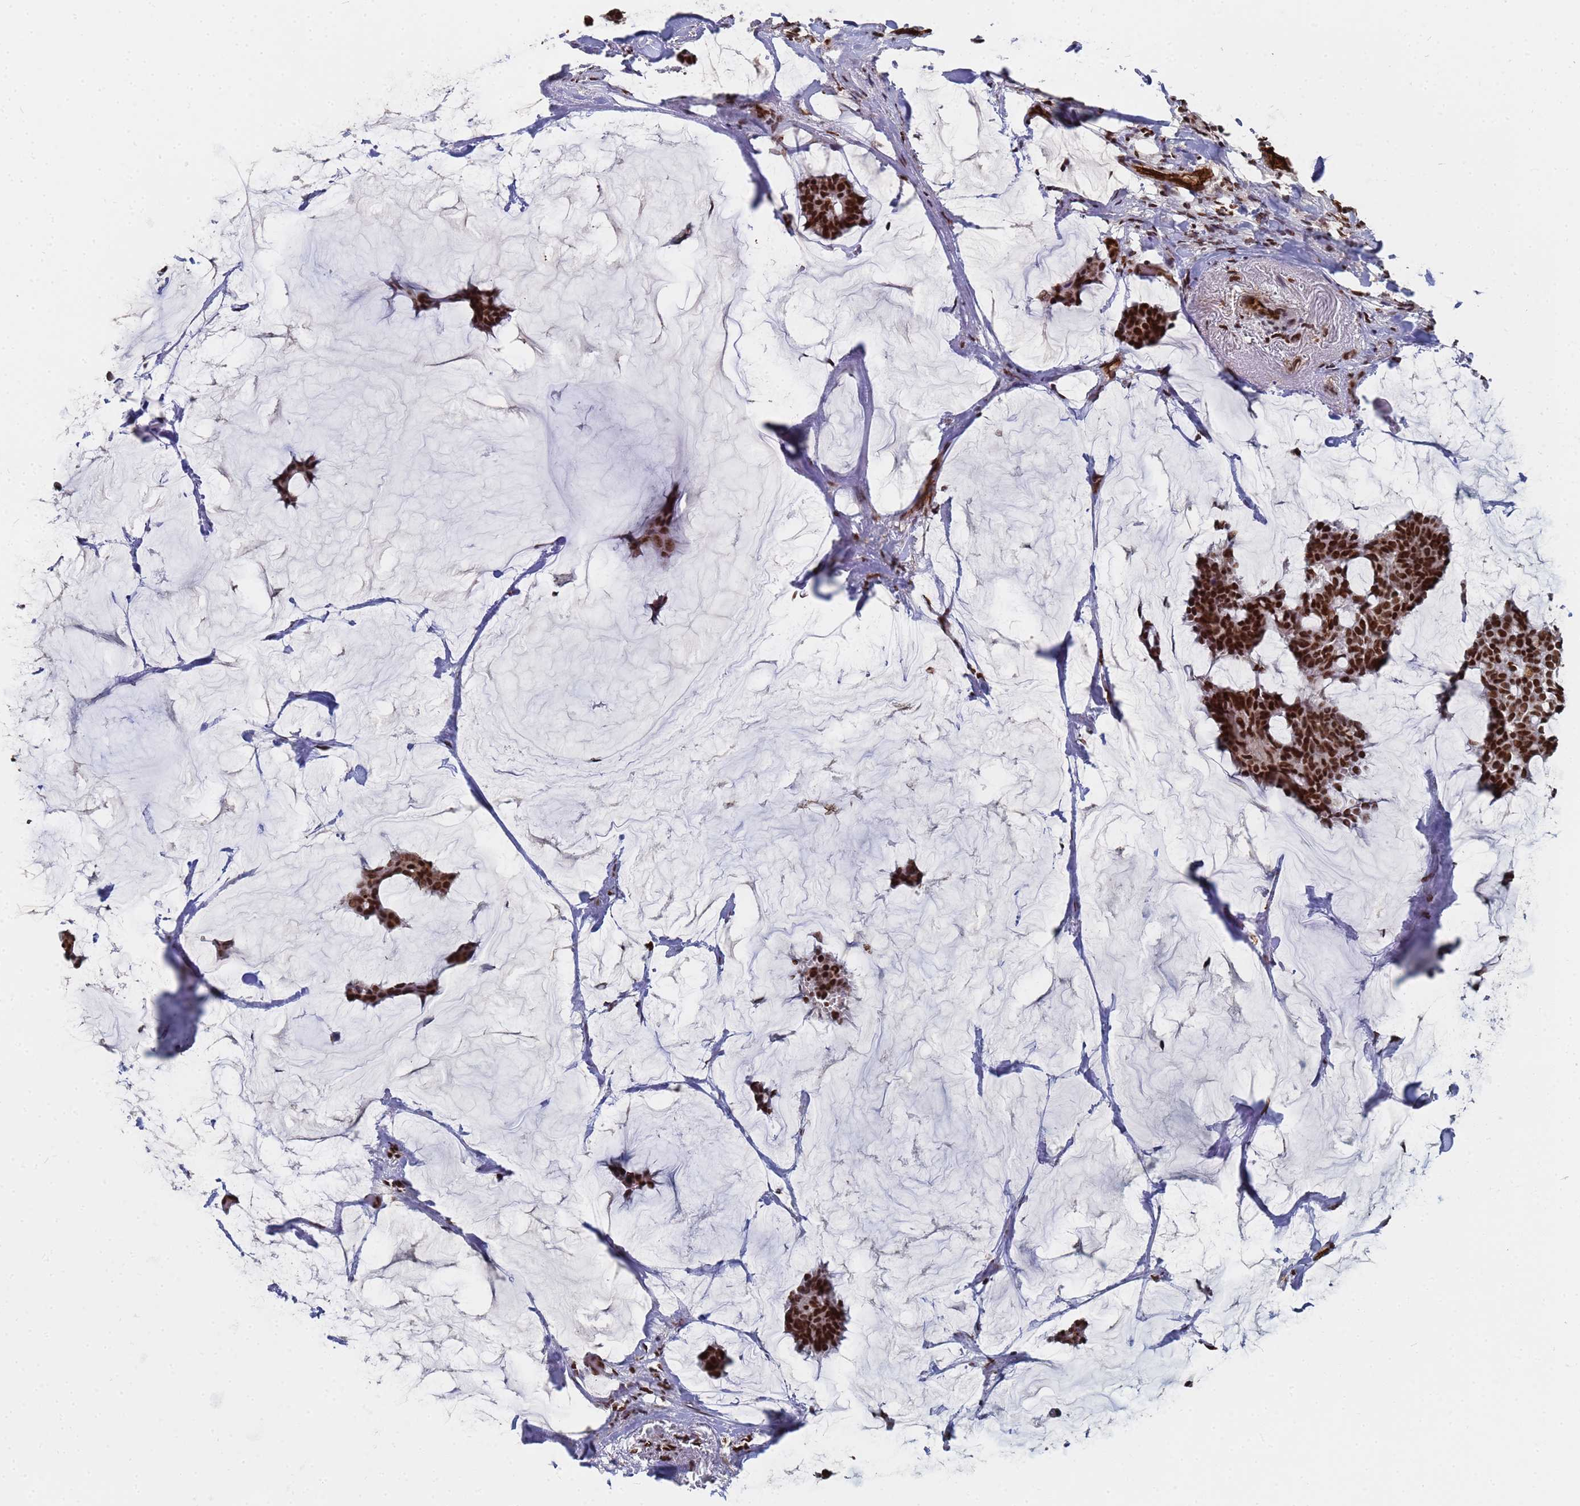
{"staining": {"intensity": "strong", "quantity": ">75%", "location": "nuclear"}, "tissue": "breast cancer", "cell_type": "Tumor cells", "image_type": "cancer", "snomed": [{"axis": "morphology", "description": "Duct carcinoma"}, {"axis": "topography", "description": "Breast"}], "caption": "Protein expression analysis of intraductal carcinoma (breast) displays strong nuclear expression in about >75% of tumor cells.", "gene": "RAVER2", "patient": {"sex": "female", "age": 93}}